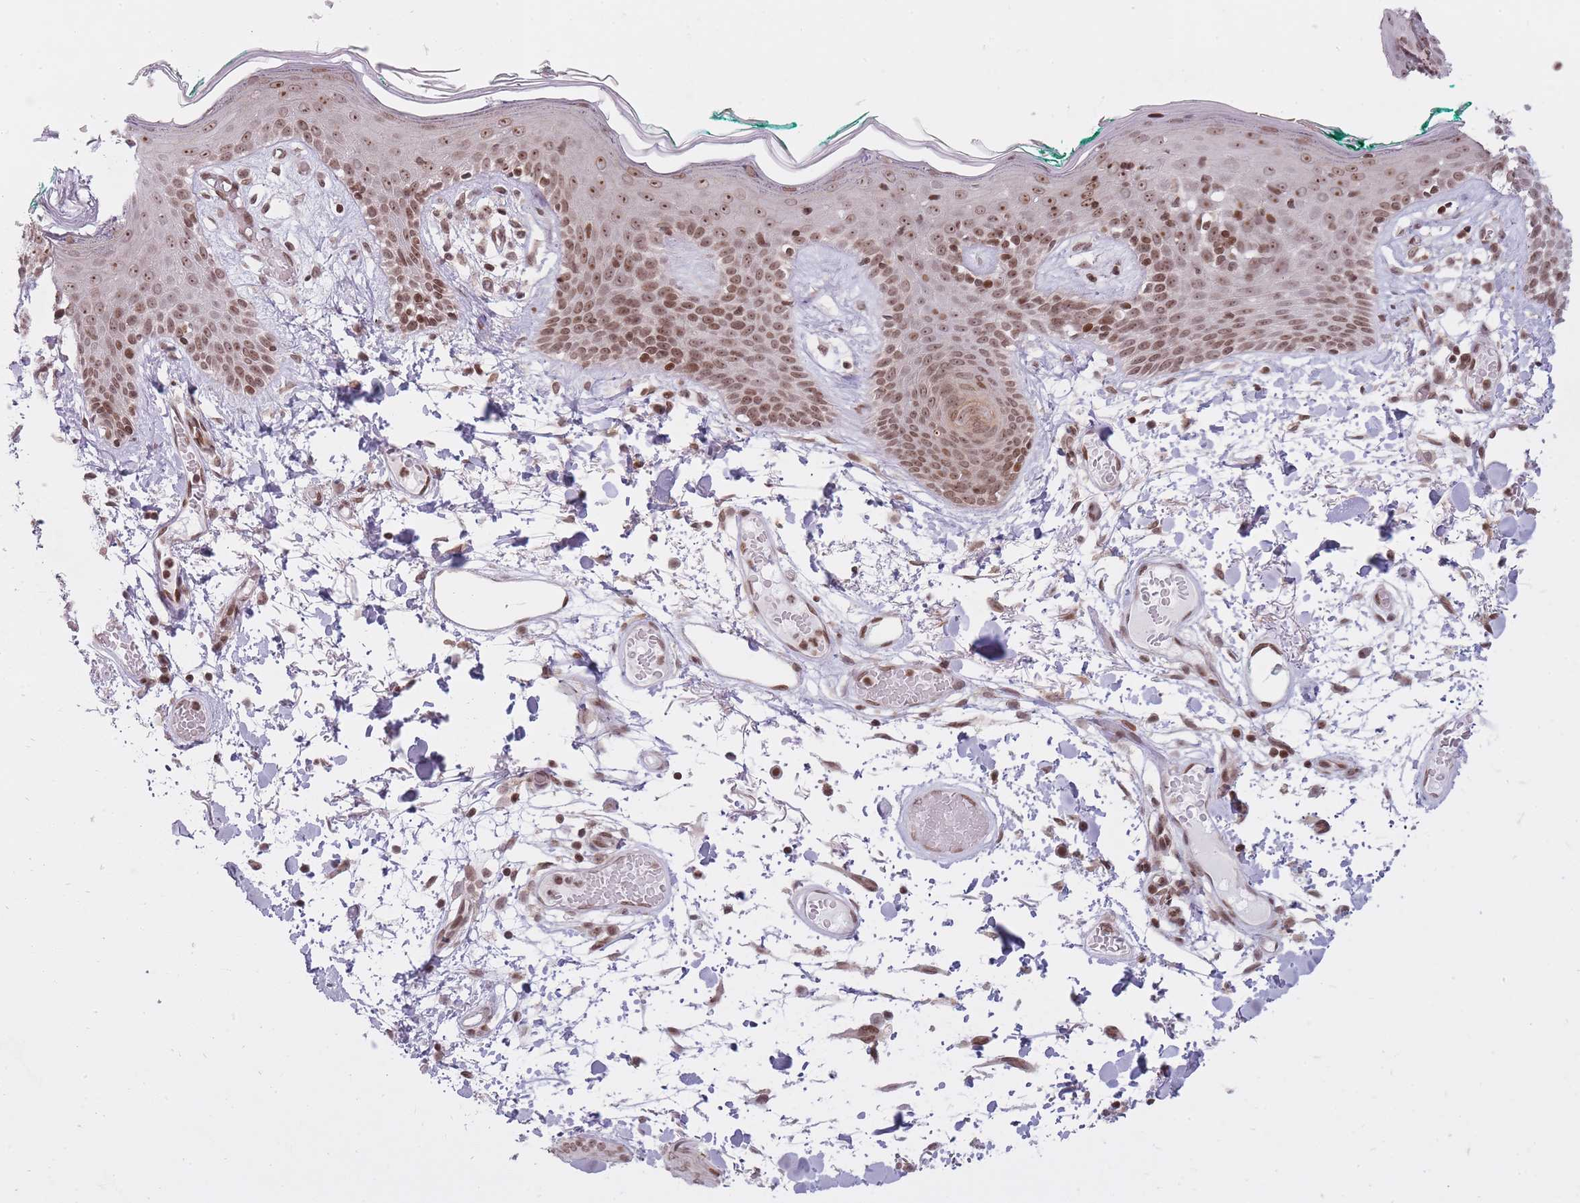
{"staining": {"intensity": "moderate", "quantity": ">75%", "location": "nuclear"}, "tissue": "skin", "cell_type": "Fibroblasts", "image_type": "normal", "snomed": [{"axis": "morphology", "description": "Normal tissue, NOS"}, {"axis": "topography", "description": "Skin"}], "caption": "The histopathology image reveals a brown stain indicating the presence of a protein in the nuclear of fibroblasts in skin. (DAB IHC with brightfield microscopy, high magnification).", "gene": "TMC6", "patient": {"sex": "male", "age": 79}}